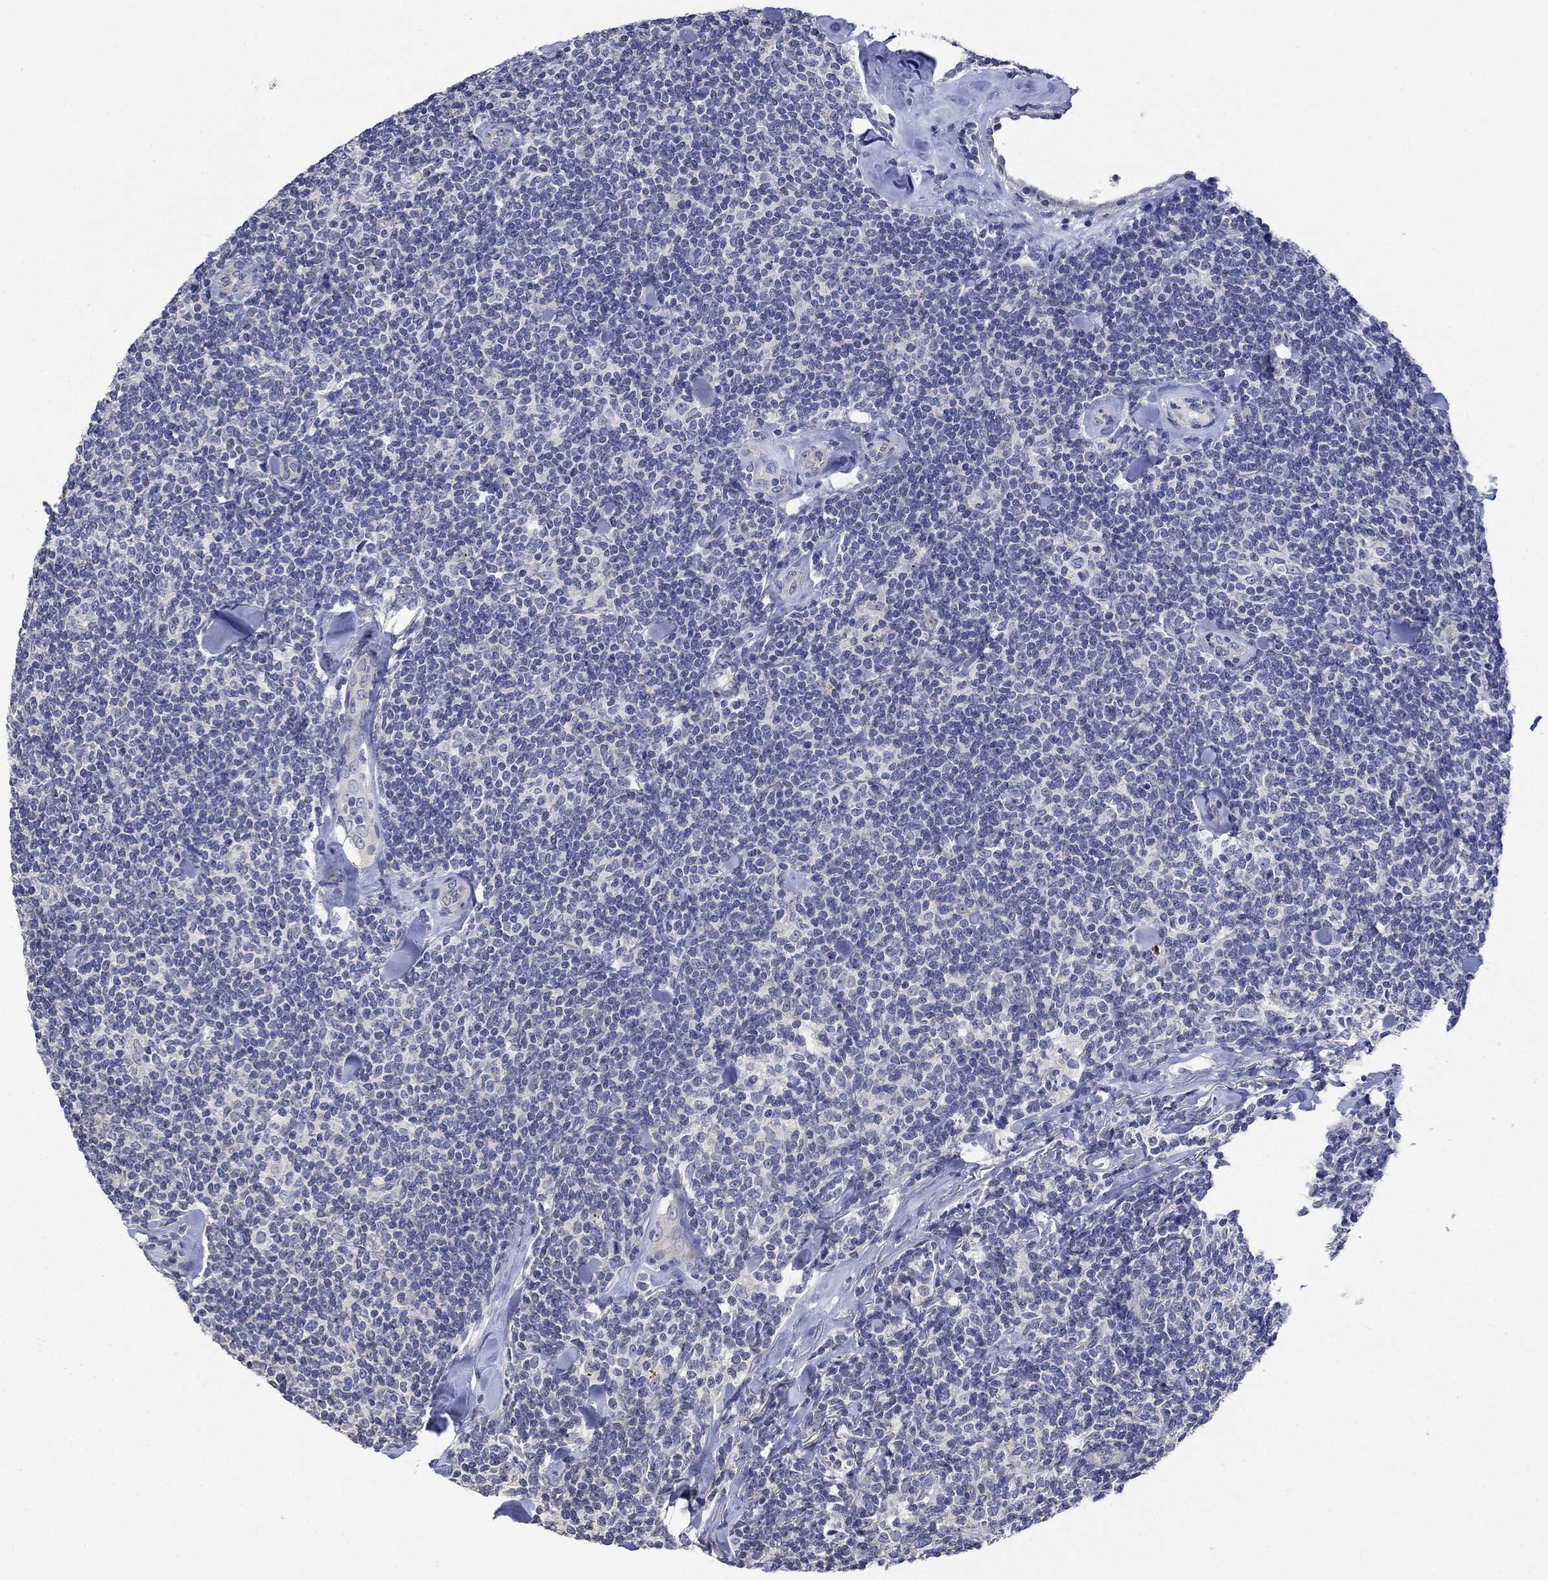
{"staining": {"intensity": "negative", "quantity": "none", "location": "none"}, "tissue": "lymphoma", "cell_type": "Tumor cells", "image_type": "cancer", "snomed": [{"axis": "morphology", "description": "Malignant lymphoma, non-Hodgkin's type, Low grade"}, {"axis": "topography", "description": "Lymph node"}], "caption": "Tumor cells show no significant protein expression in malignant lymphoma, non-Hodgkin's type (low-grade).", "gene": "AGRP", "patient": {"sex": "female", "age": 56}}